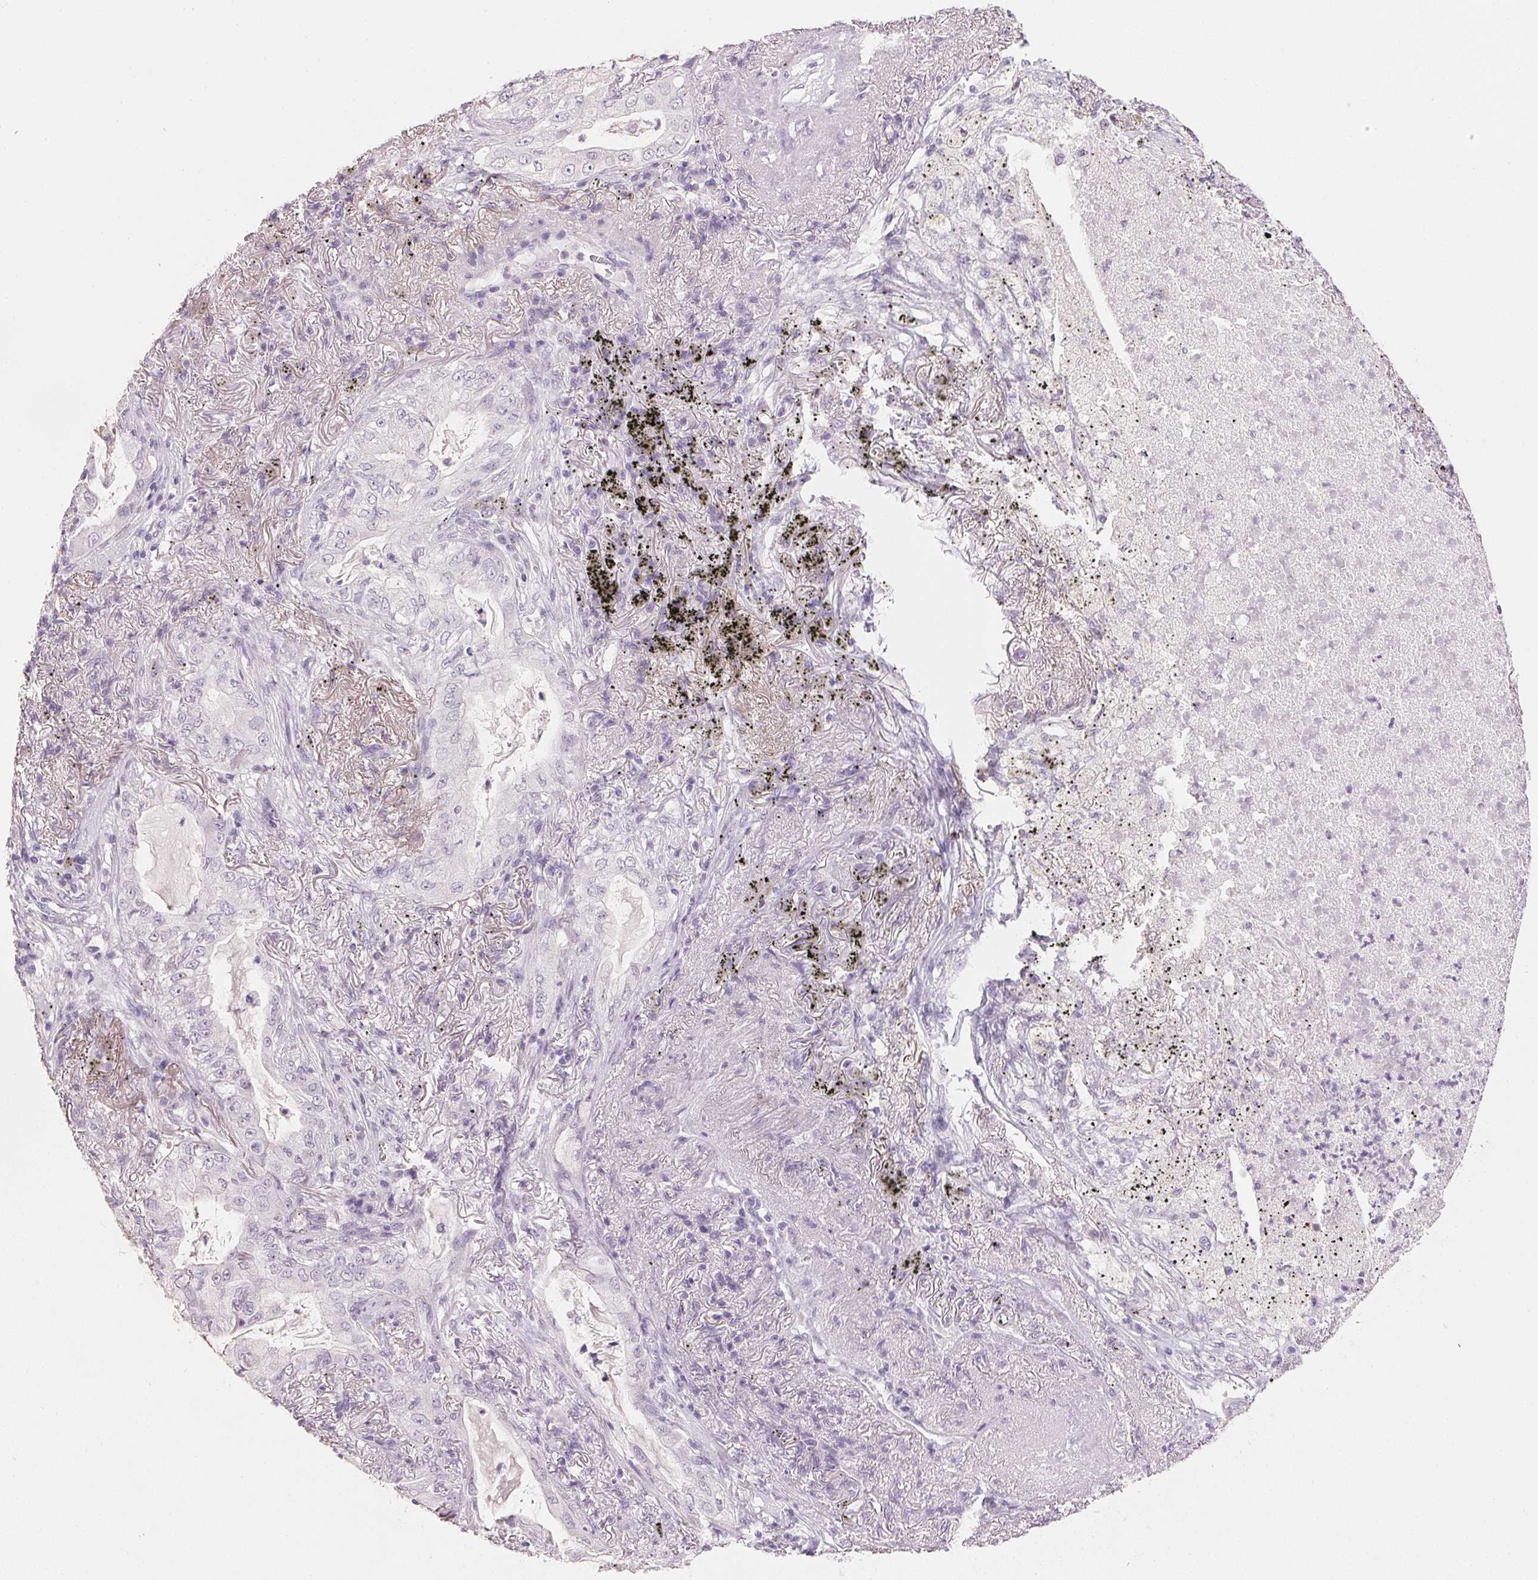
{"staining": {"intensity": "negative", "quantity": "none", "location": "none"}, "tissue": "lung cancer", "cell_type": "Tumor cells", "image_type": "cancer", "snomed": [{"axis": "morphology", "description": "Adenocarcinoma, NOS"}, {"axis": "topography", "description": "Lung"}], "caption": "Immunohistochemistry (IHC) of human lung adenocarcinoma reveals no staining in tumor cells.", "gene": "IGFBP1", "patient": {"sex": "female", "age": 73}}